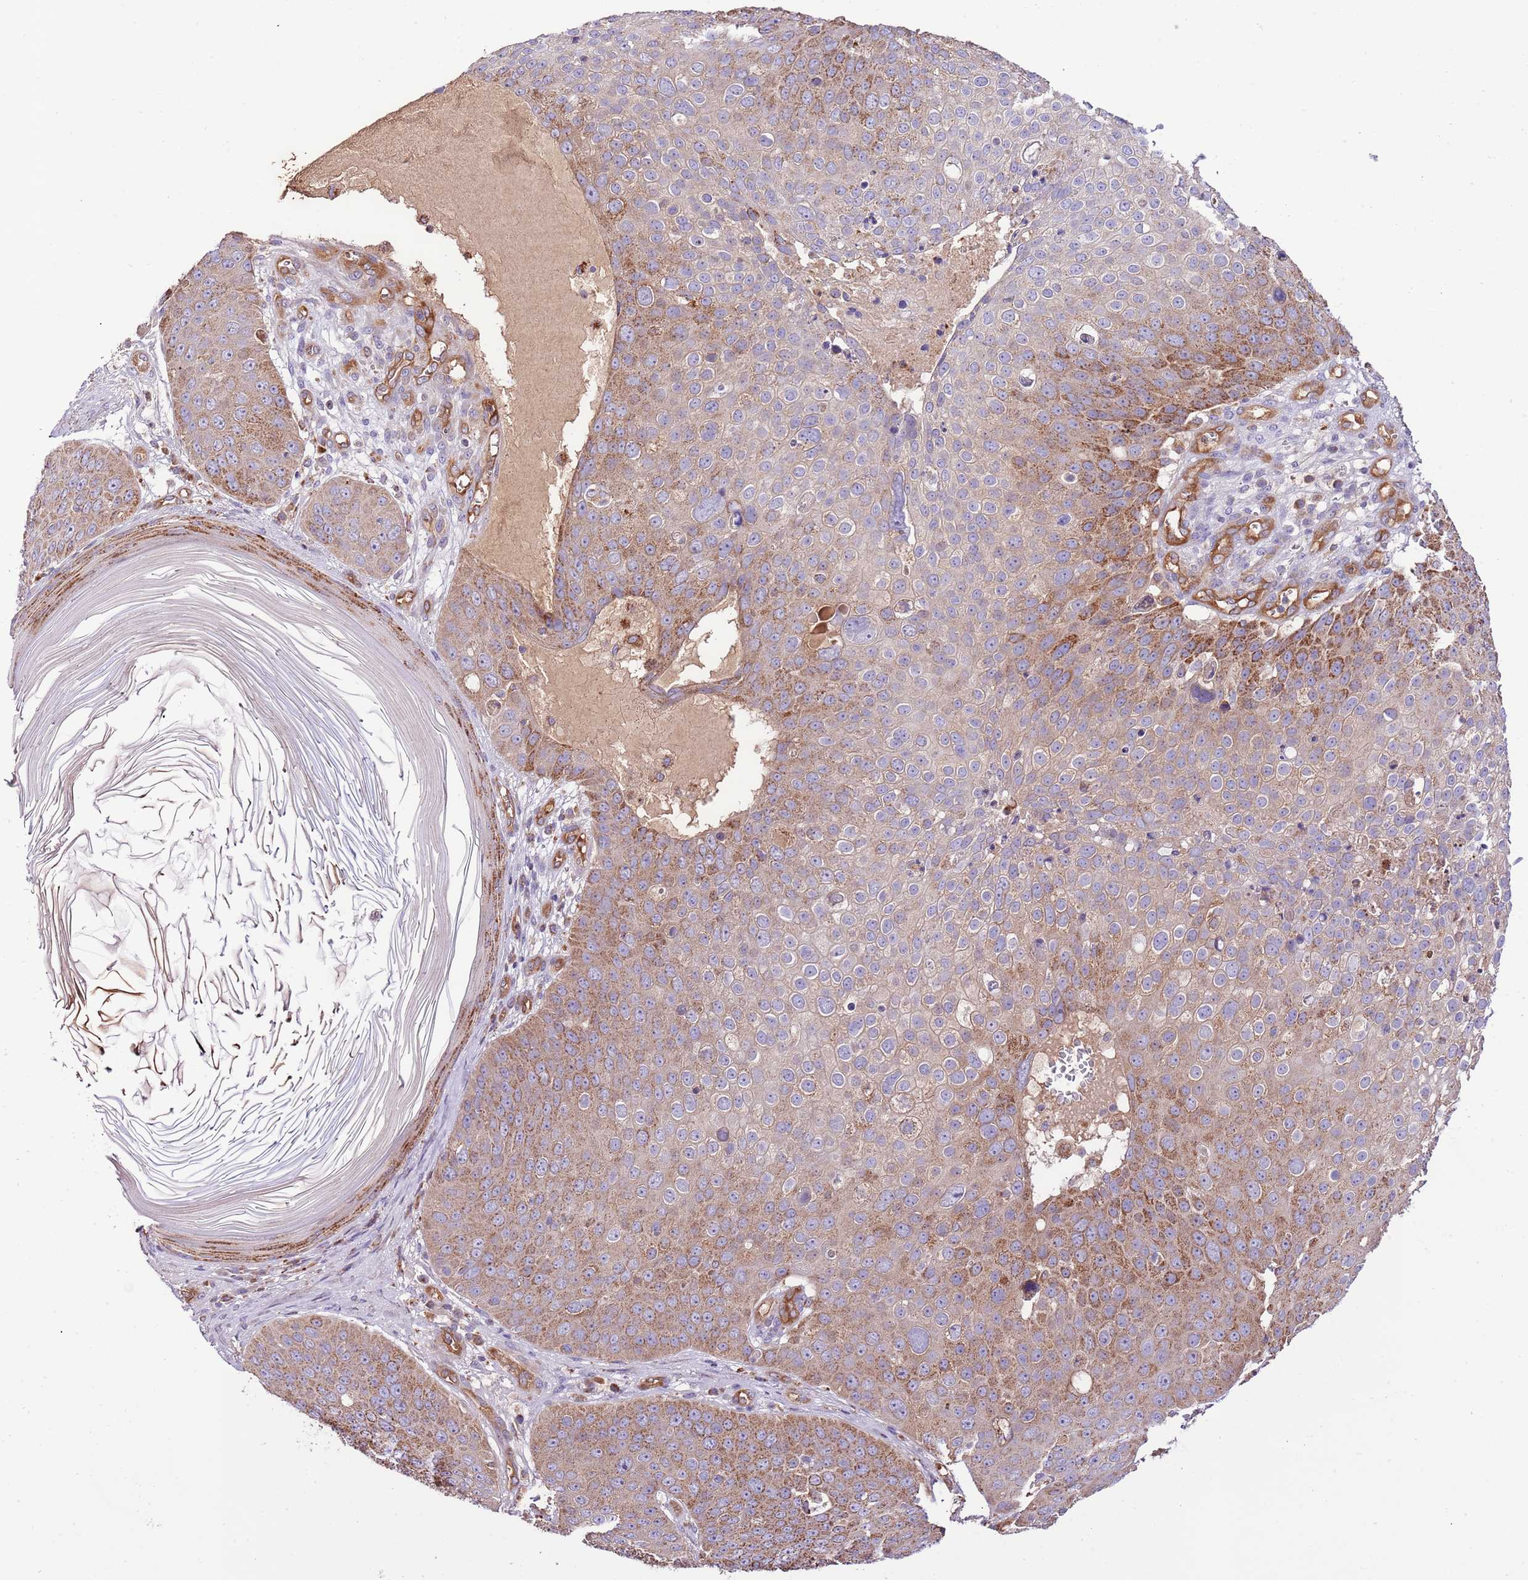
{"staining": {"intensity": "moderate", "quantity": "25%-75%", "location": "cytoplasmic/membranous"}, "tissue": "skin cancer", "cell_type": "Tumor cells", "image_type": "cancer", "snomed": [{"axis": "morphology", "description": "Squamous cell carcinoma, NOS"}, {"axis": "topography", "description": "Skin"}], "caption": "An image of human skin cancer (squamous cell carcinoma) stained for a protein displays moderate cytoplasmic/membranous brown staining in tumor cells.", "gene": "DOCK6", "patient": {"sex": "male", "age": 71}}